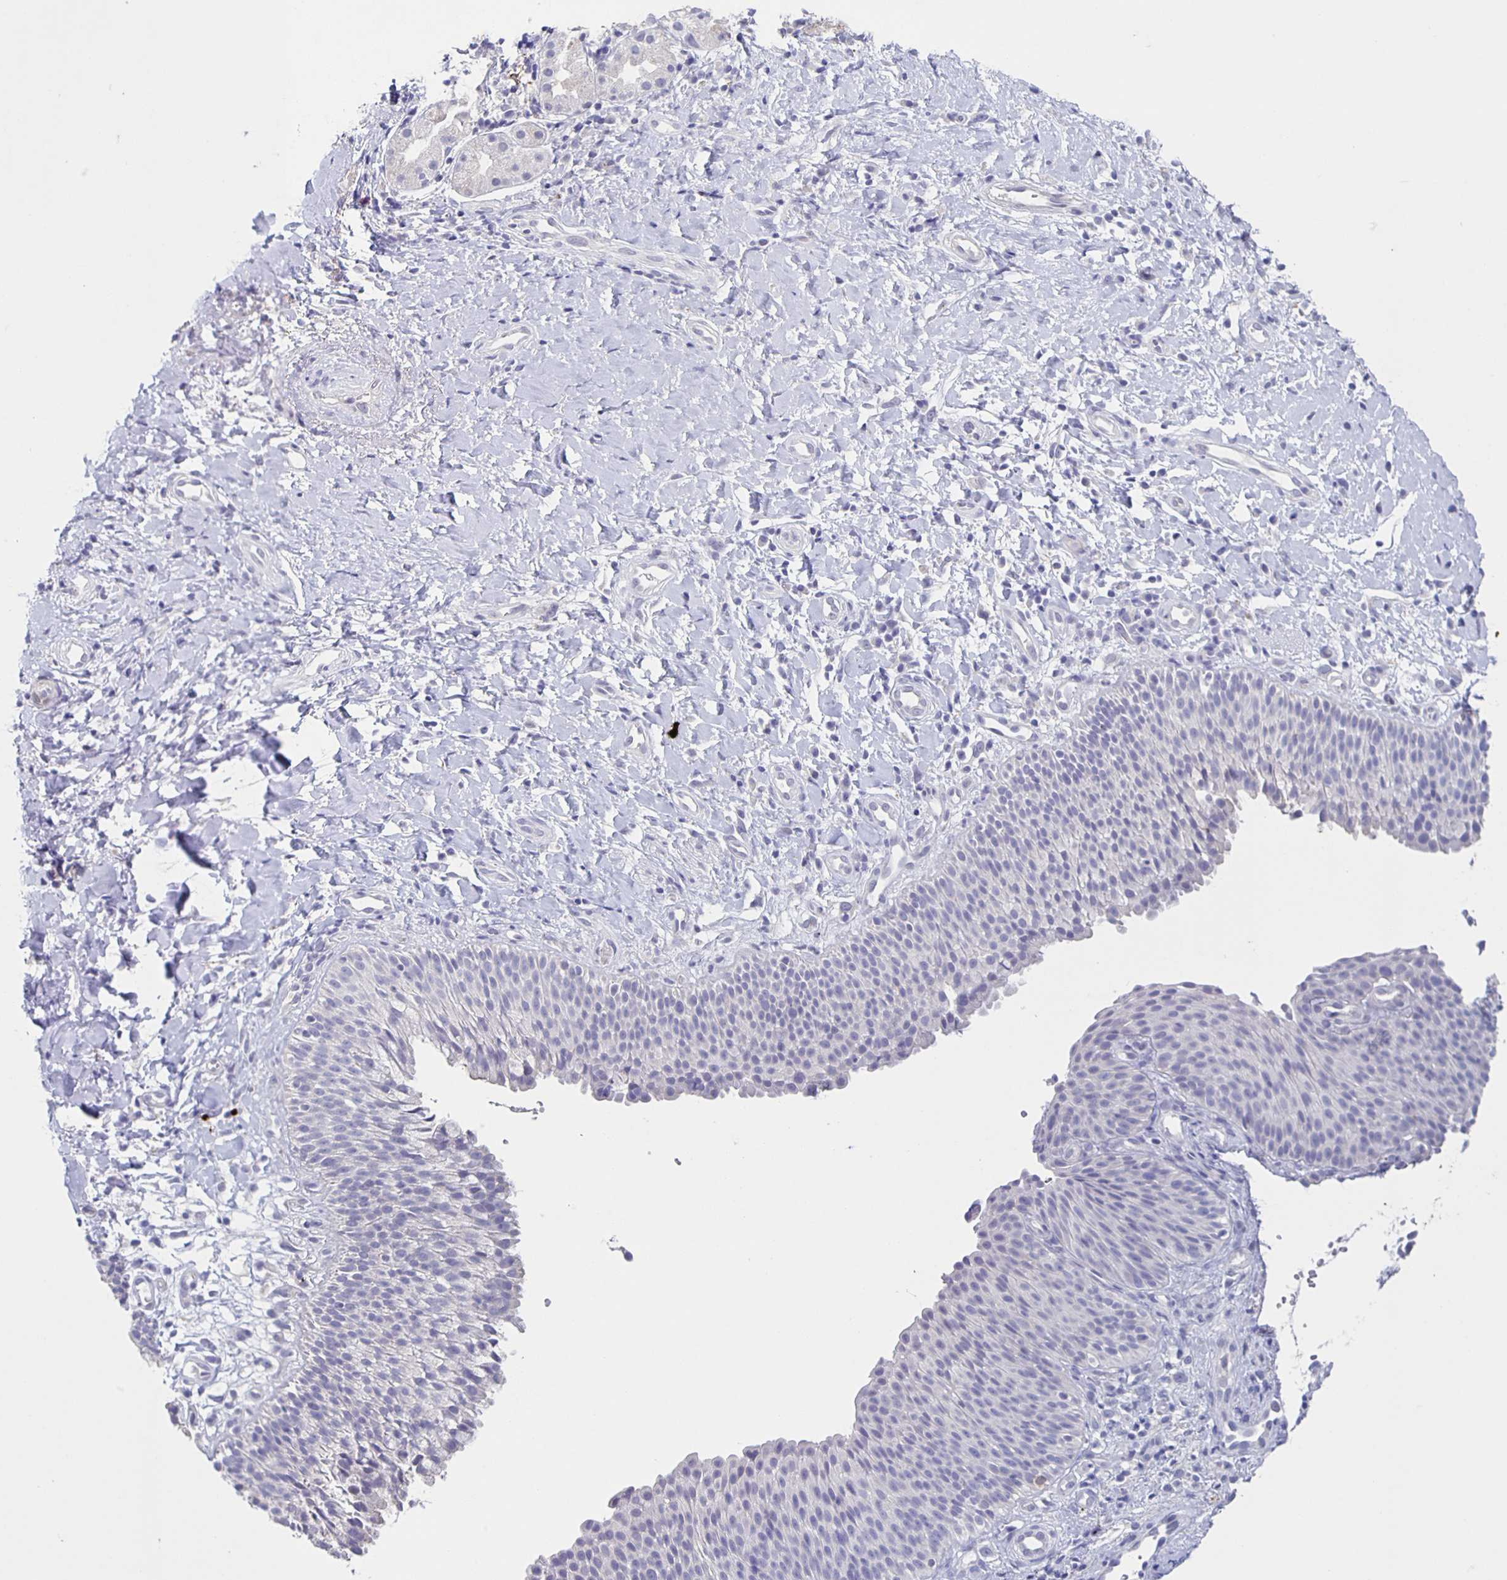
{"staining": {"intensity": "negative", "quantity": "none", "location": "none"}, "tissue": "nasopharynx", "cell_type": "Respiratory epithelial cells", "image_type": "normal", "snomed": [{"axis": "morphology", "description": "Normal tissue, NOS"}, {"axis": "morphology", "description": "Inflammation, NOS"}, {"axis": "topography", "description": "Nasopharynx"}], "caption": "DAB immunohistochemical staining of benign human nasopharynx reveals no significant positivity in respiratory epithelial cells. The staining was performed using DAB (3,3'-diaminobenzidine) to visualize the protein expression in brown, while the nuclei were stained in blue with hematoxylin (Magnification: 20x).", "gene": "CARNS1", "patient": {"sex": "male", "age": 54}}